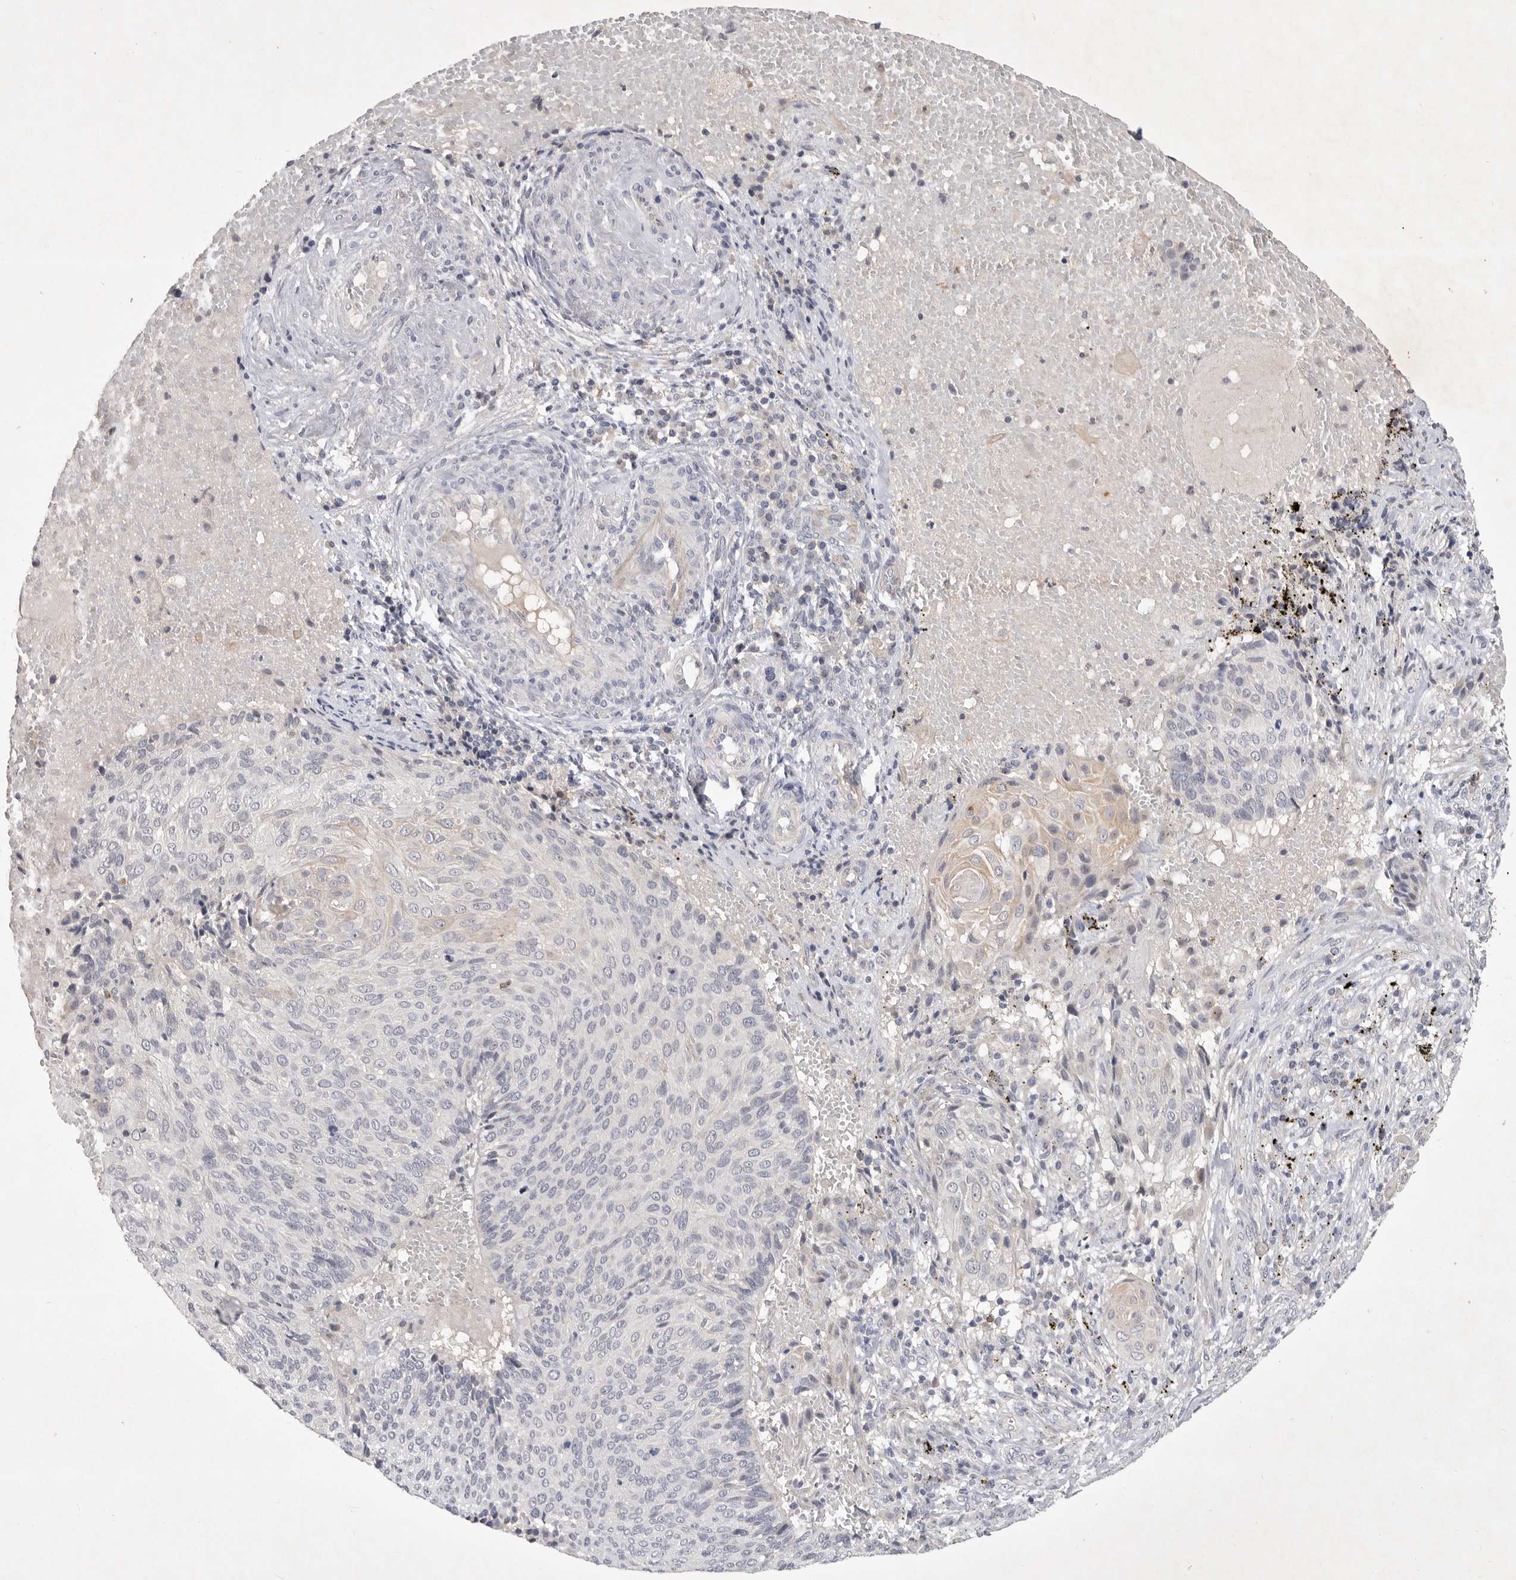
{"staining": {"intensity": "weak", "quantity": "<25%", "location": "cytoplasmic/membranous"}, "tissue": "cervical cancer", "cell_type": "Tumor cells", "image_type": "cancer", "snomed": [{"axis": "morphology", "description": "Squamous cell carcinoma, NOS"}, {"axis": "topography", "description": "Cervix"}], "caption": "Immunohistochemistry micrograph of neoplastic tissue: human cervical cancer stained with DAB (3,3'-diaminobenzidine) reveals no significant protein positivity in tumor cells.", "gene": "ITGAD", "patient": {"sex": "female", "age": 74}}